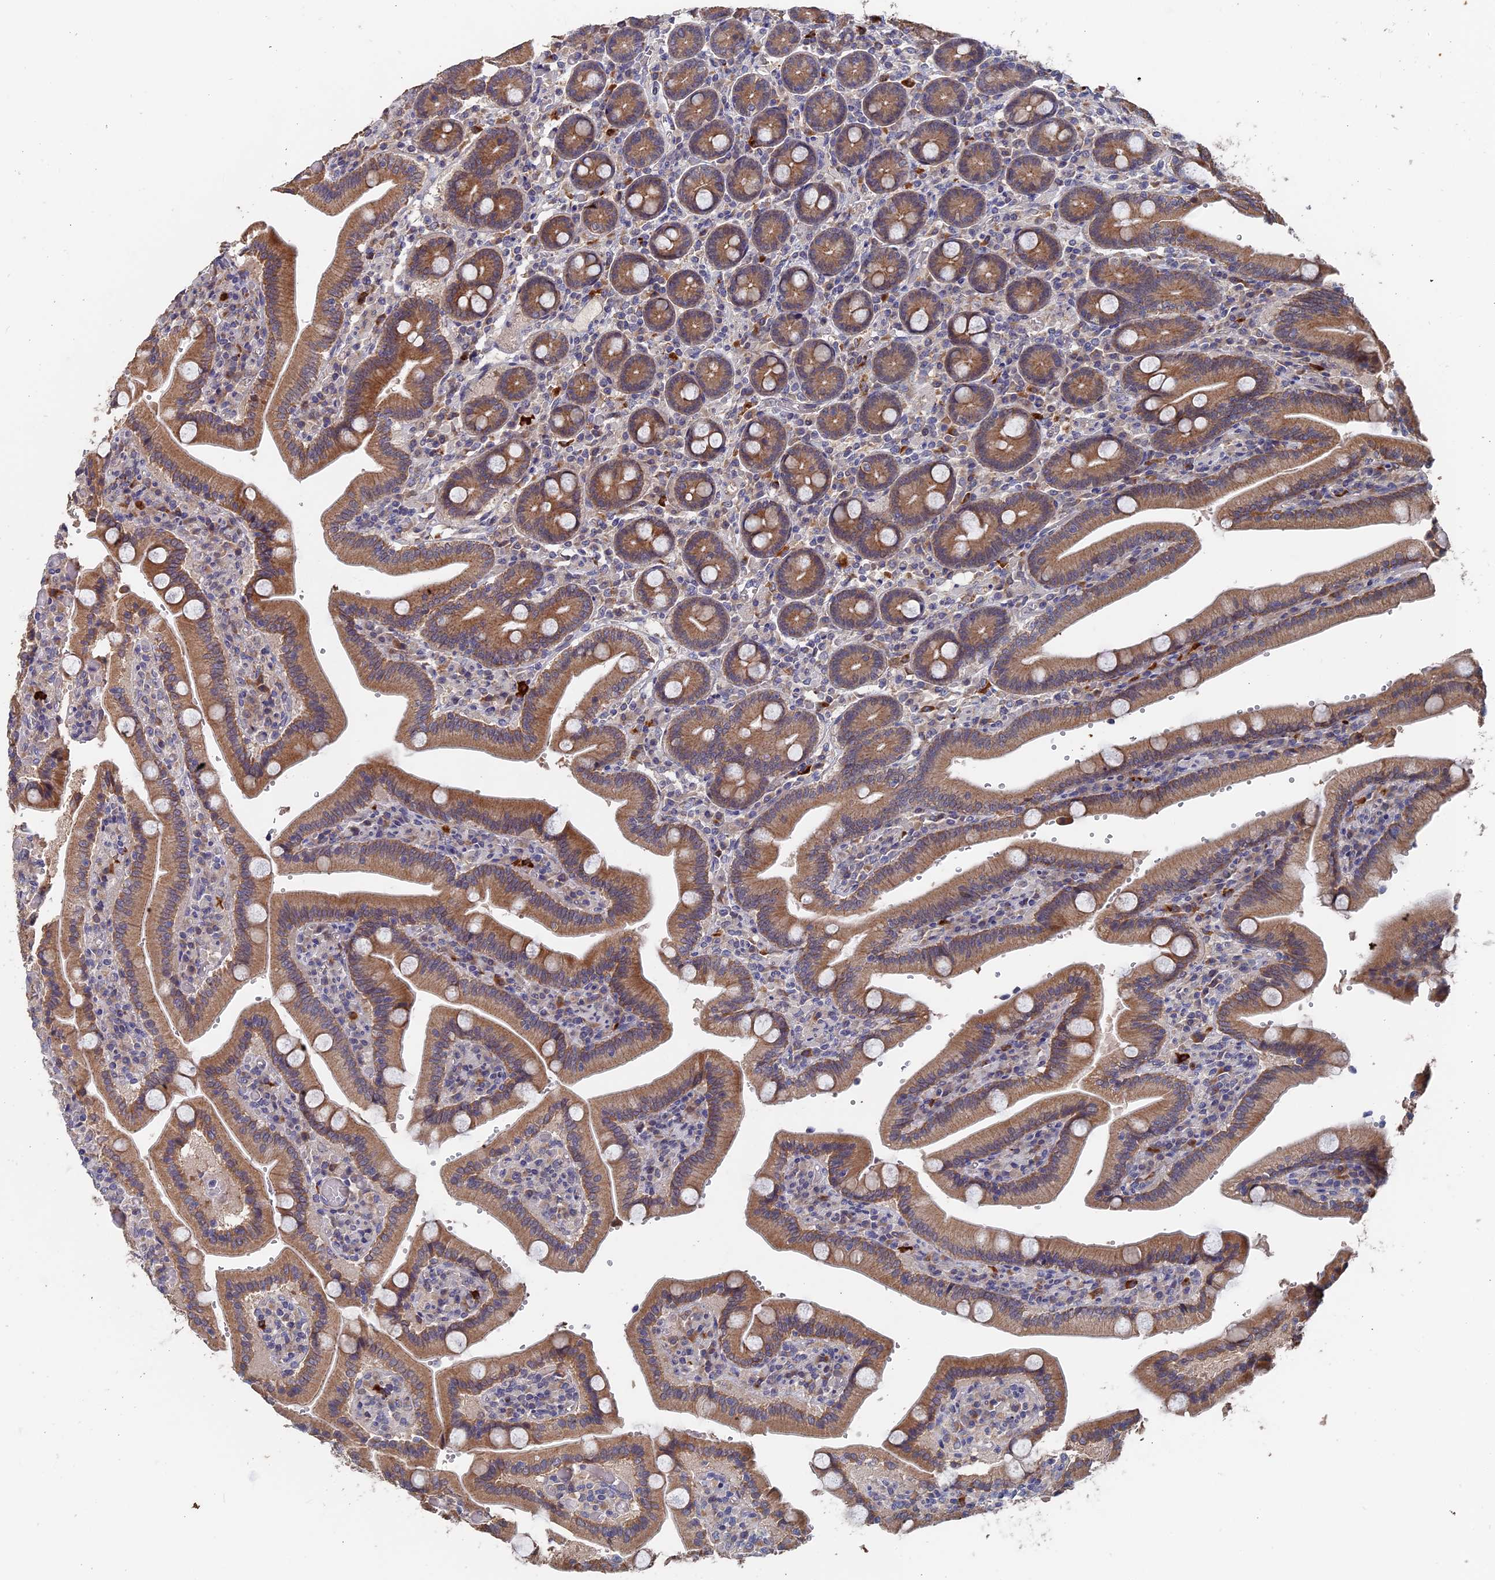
{"staining": {"intensity": "strong", "quantity": ">75%", "location": "cytoplasmic/membranous"}, "tissue": "duodenum", "cell_type": "Glandular cells", "image_type": "normal", "snomed": [{"axis": "morphology", "description": "Normal tissue, NOS"}, {"axis": "topography", "description": "Duodenum"}], "caption": "Strong cytoplasmic/membranous positivity is present in approximately >75% of glandular cells in benign duodenum.", "gene": "SLC33A1", "patient": {"sex": "female", "age": 62}}